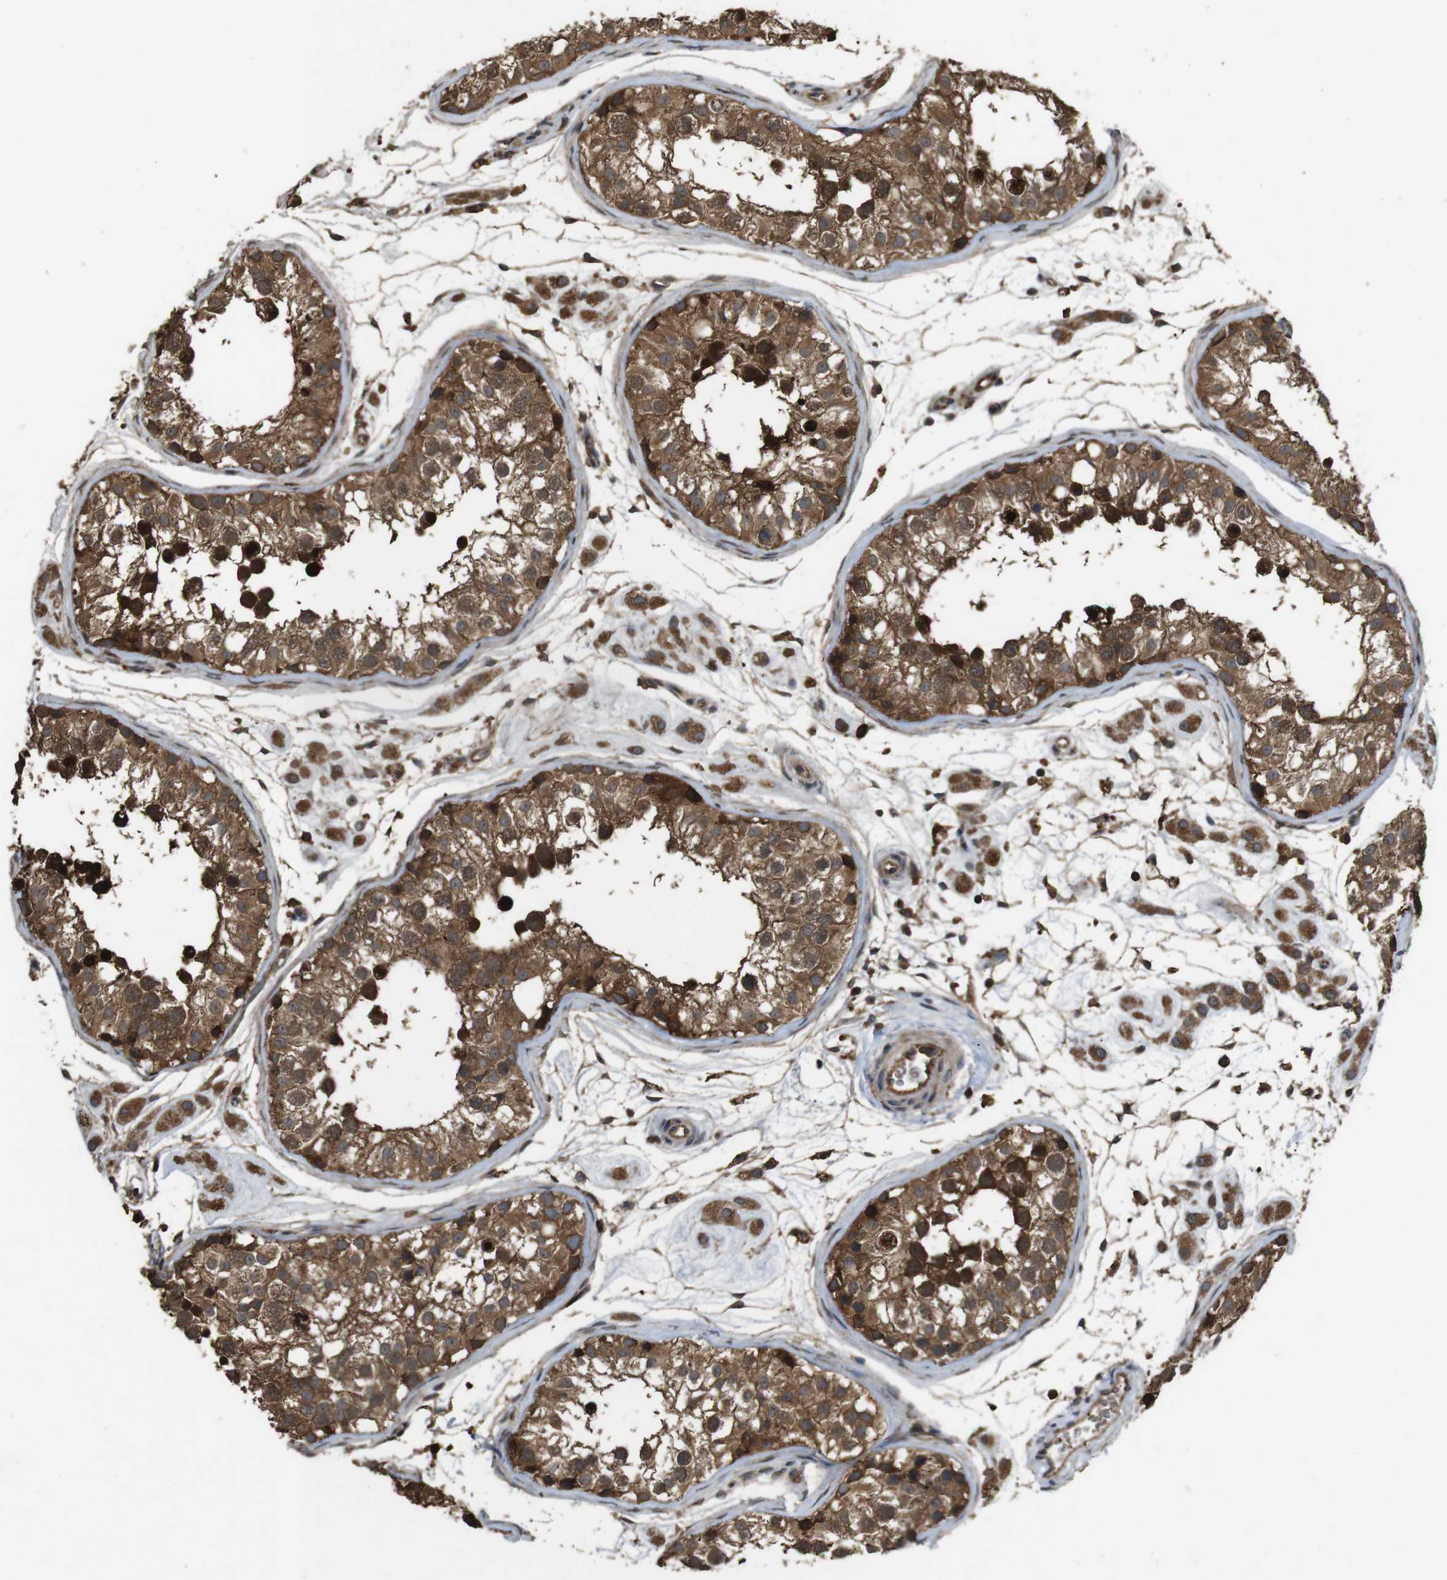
{"staining": {"intensity": "strong", "quantity": ">75%", "location": "cytoplasmic/membranous"}, "tissue": "testis", "cell_type": "Cells in seminiferous ducts", "image_type": "normal", "snomed": [{"axis": "morphology", "description": "Normal tissue, NOS"}, {"axis": "morphology", "description": "Adenocarcinoma, metastatic, NOS"}, {"axis": "topography", "description": "Testis"}], "caption": "The photomicrograph reveals immunohistochemical staining of benign testis. There is strong cytoplasmic/membranous staining is seen in about >75% of cells in seminiferous ducts. The staining is performed using DAB brown chromogen to label protein expression. The nuclei are counter-stained blue using hematoxylin.", "gene": "BAG4", "patient": {"sex": "male", "age": 26}}